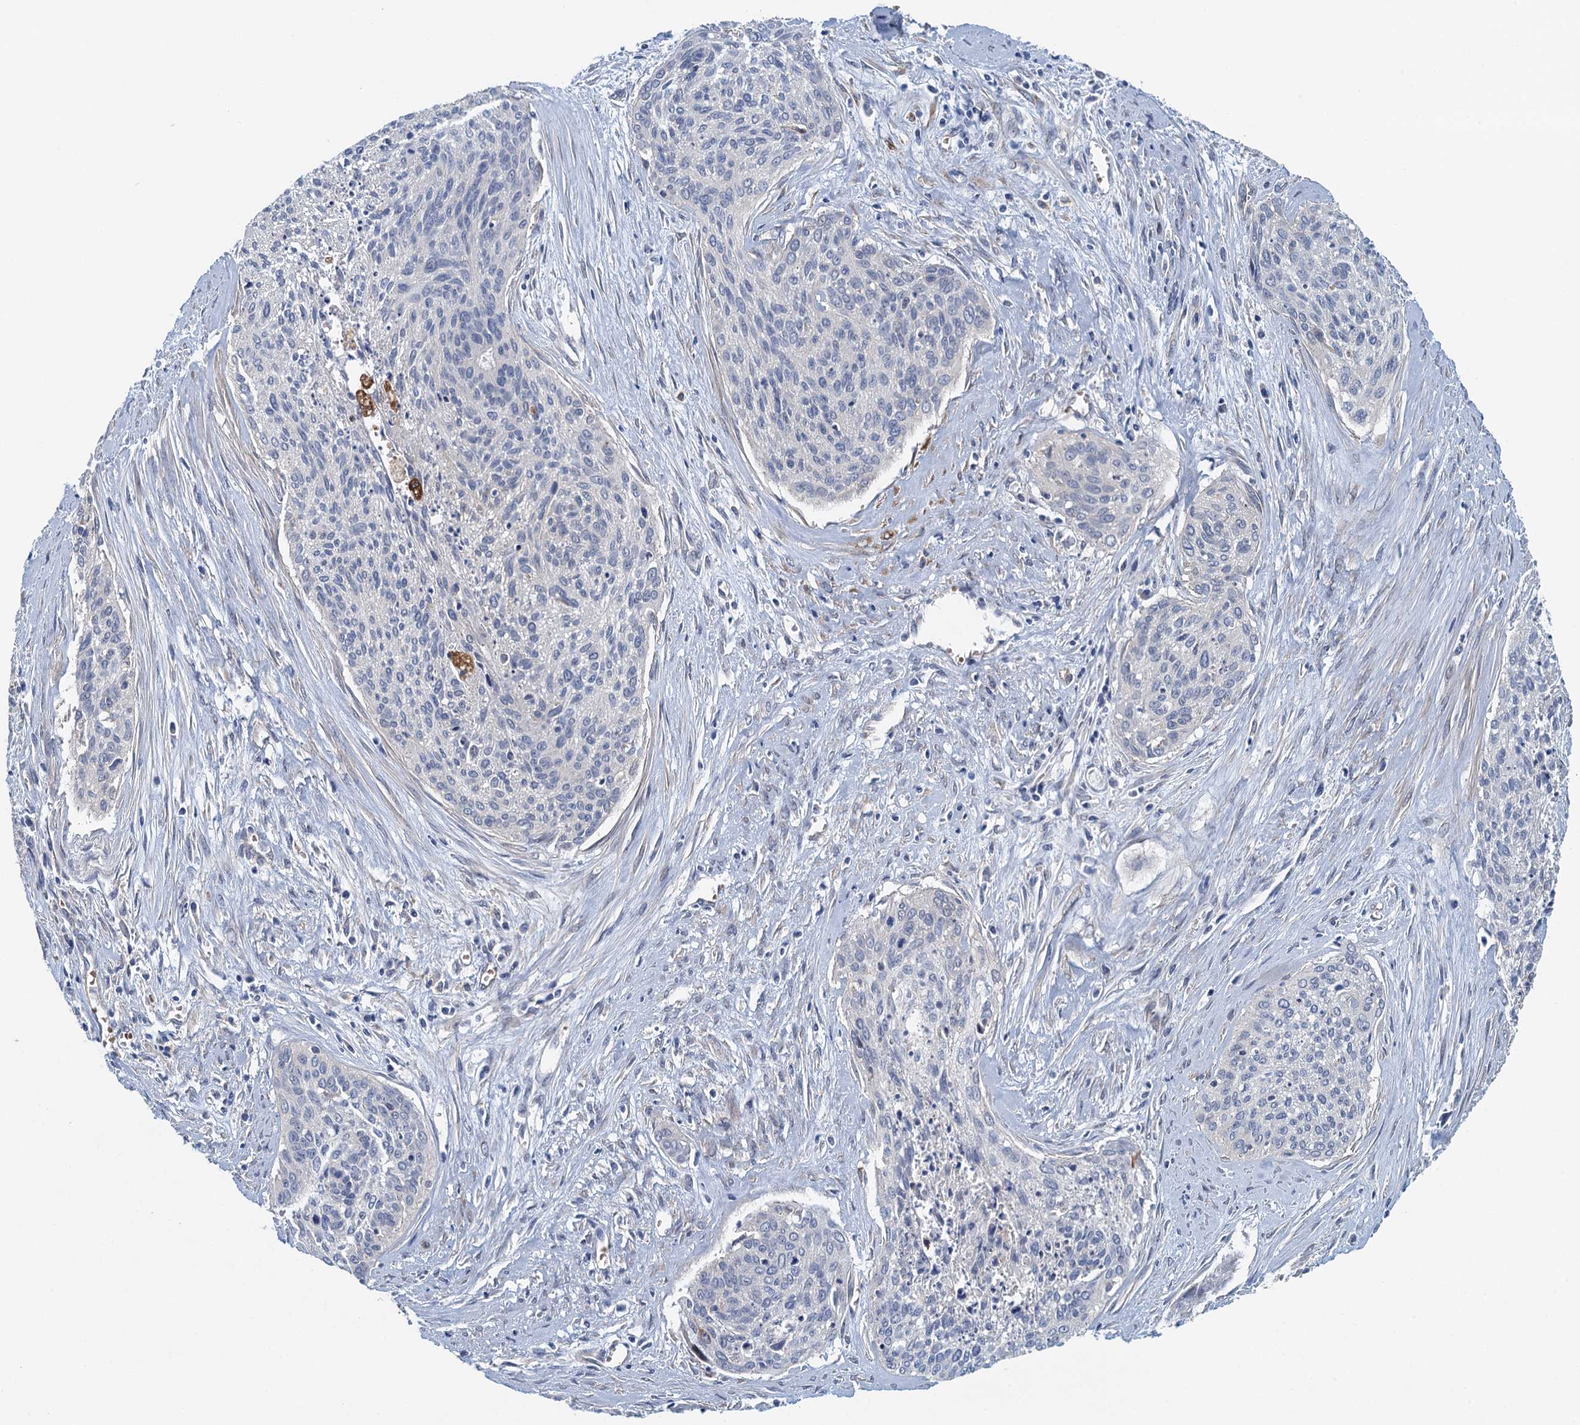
{"staining": {"intensity": "negative", "quantity": "none", "location": "none"}, "tissue": "cervical cancer", "cell_type": "Tumor cells", "image_type": "cancer", "snomed": [{"axis": "morphology", "description": "Squamous cell carcinoma, NOS"}, {"axis": "topography", "description": "Cervix"}], "caption": "The histopathology image demonstrates no staining of tumor cells in cervical cancer (squamous cell carcinoma).", "gene": "RSAD2", "patient": {"sex": "female", "age": 55}}